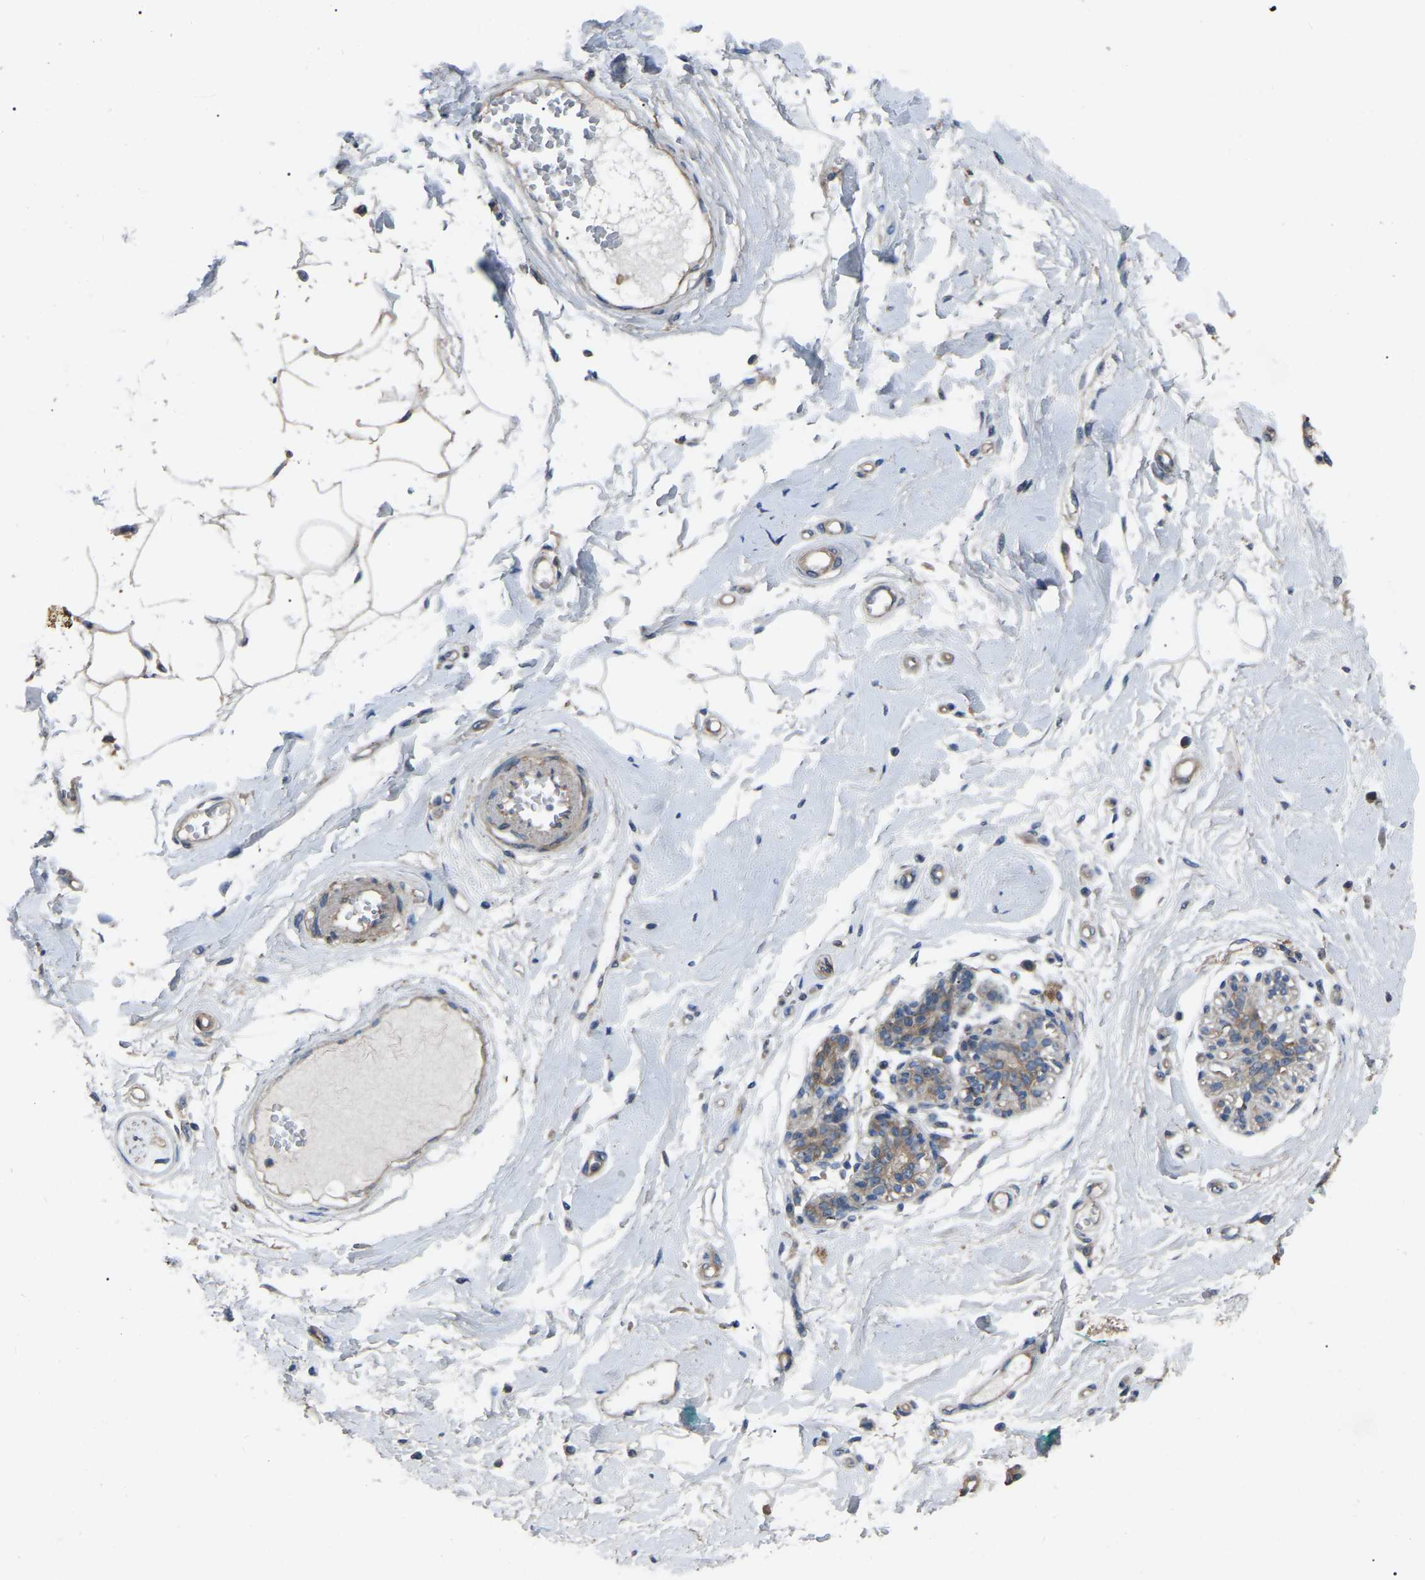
{"staining": {"intensity": "negative", "quantity": "none", "location": "none"}, "tissue": "breast", "cell_type": "Adipocytes", "image_type": "normal", "snomed": [{"axis": "morphology", "description": "Normal tissue, NOS"}, {"axis": "morphology", "description": "Lobular carcinoma"}, {"axis": "topography", "description": "Breast"}], "caption": "The immunohistochemistry (IHC) image has no significant positivity in adipocytes of breast.", "gene": "AIMP1", "patient": {"sex": "female", "age": 59}}